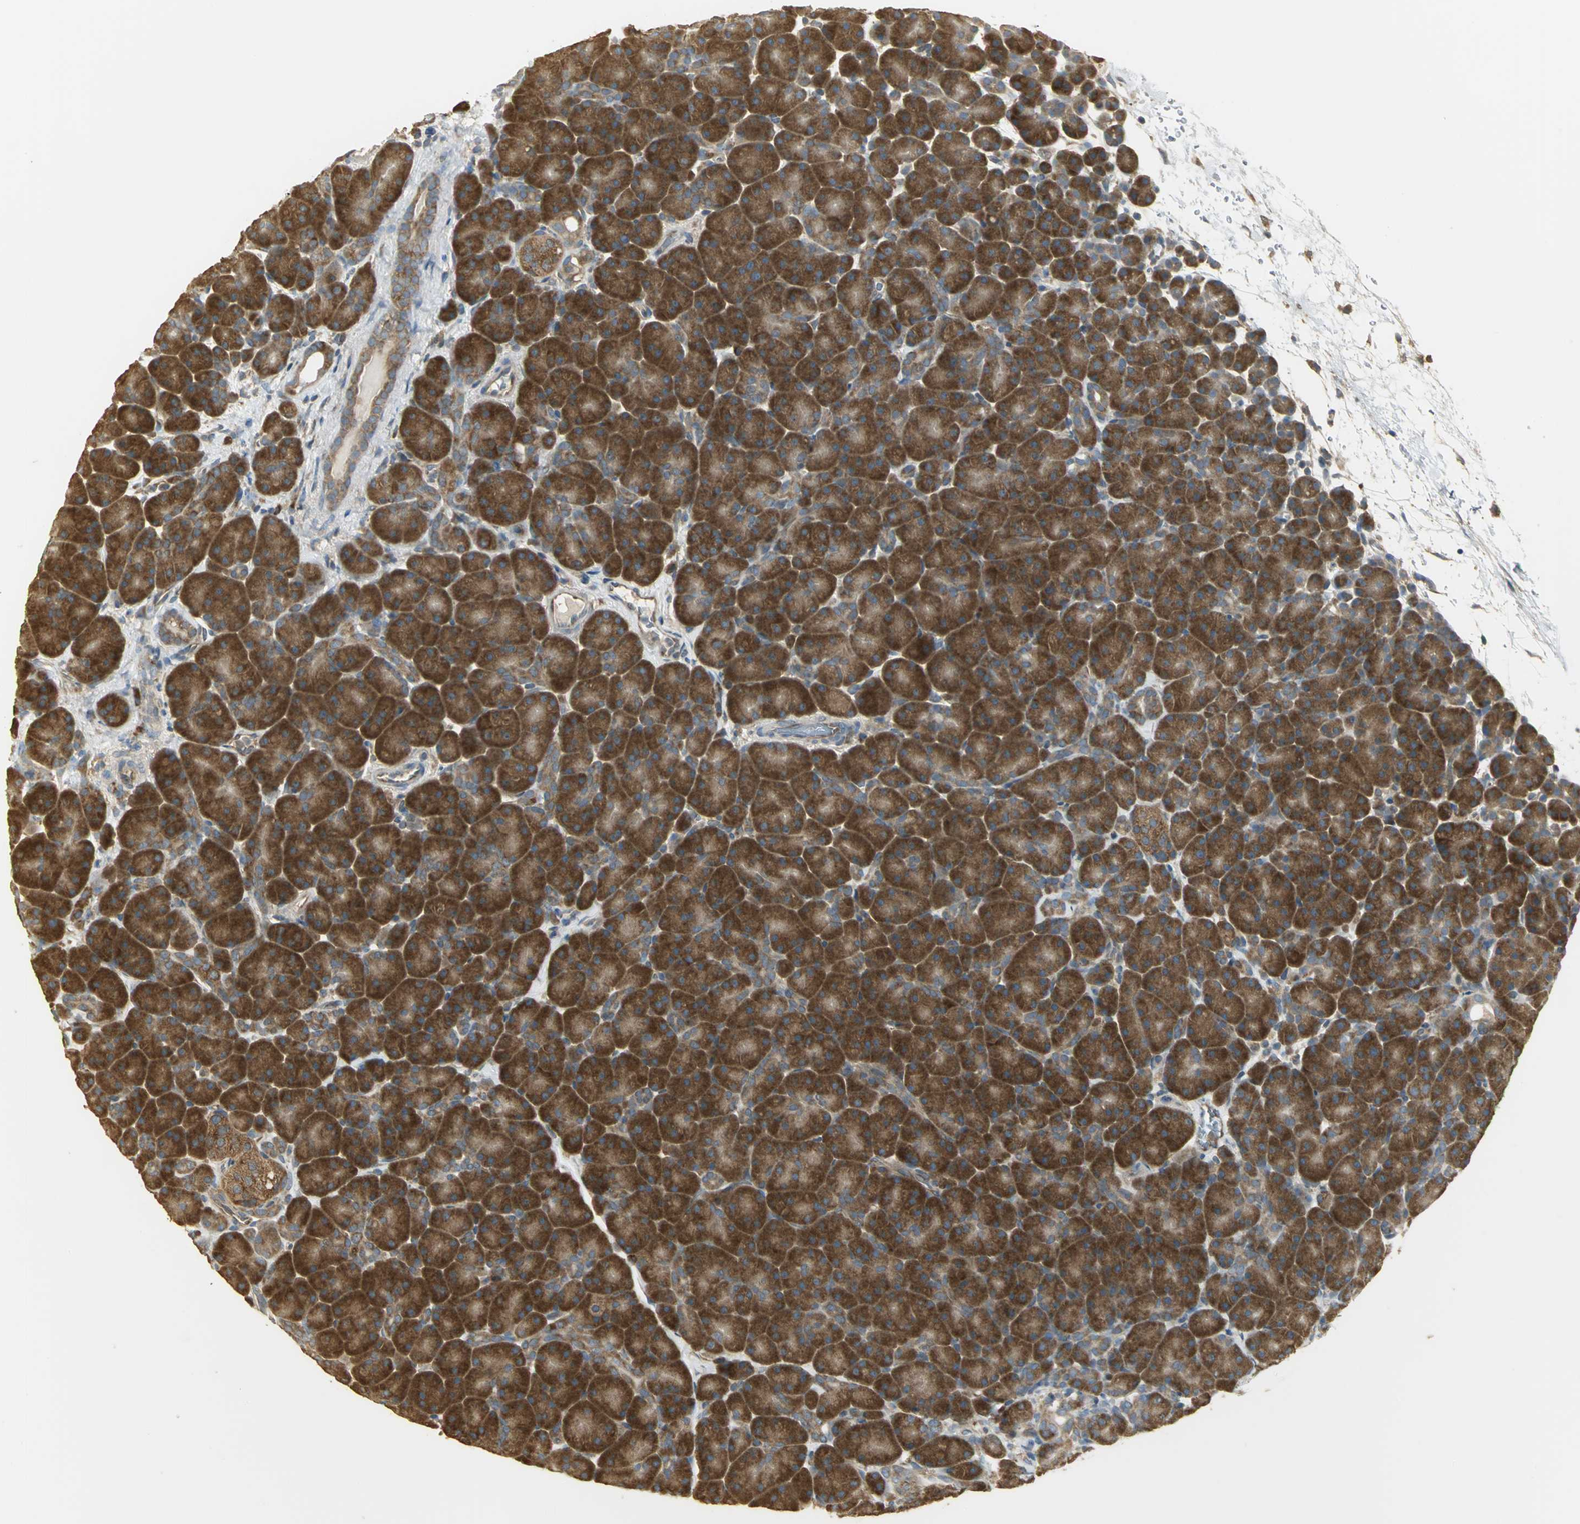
{"staining": {"intensity": "strong", "quantity": ">75%", "location": "cytoplasmic/membranous"}, "tissue": "pancreas", "cell_type": "Exocrine glandular cells", "image_type": "normal", "snomed": [{"axis": "morphology", "description": "Normal tissue, NOS"}, {"axis": "topography", "description": "Pancreas"}], "caption": "Pancreas stained with a brown dye demonstrates strong cytoplasmic/membranous positive positivity in approximately >75% of exocrine glandular cells.", "gene": "RARS1", "patient": {"sex": "male", "age": 66}}